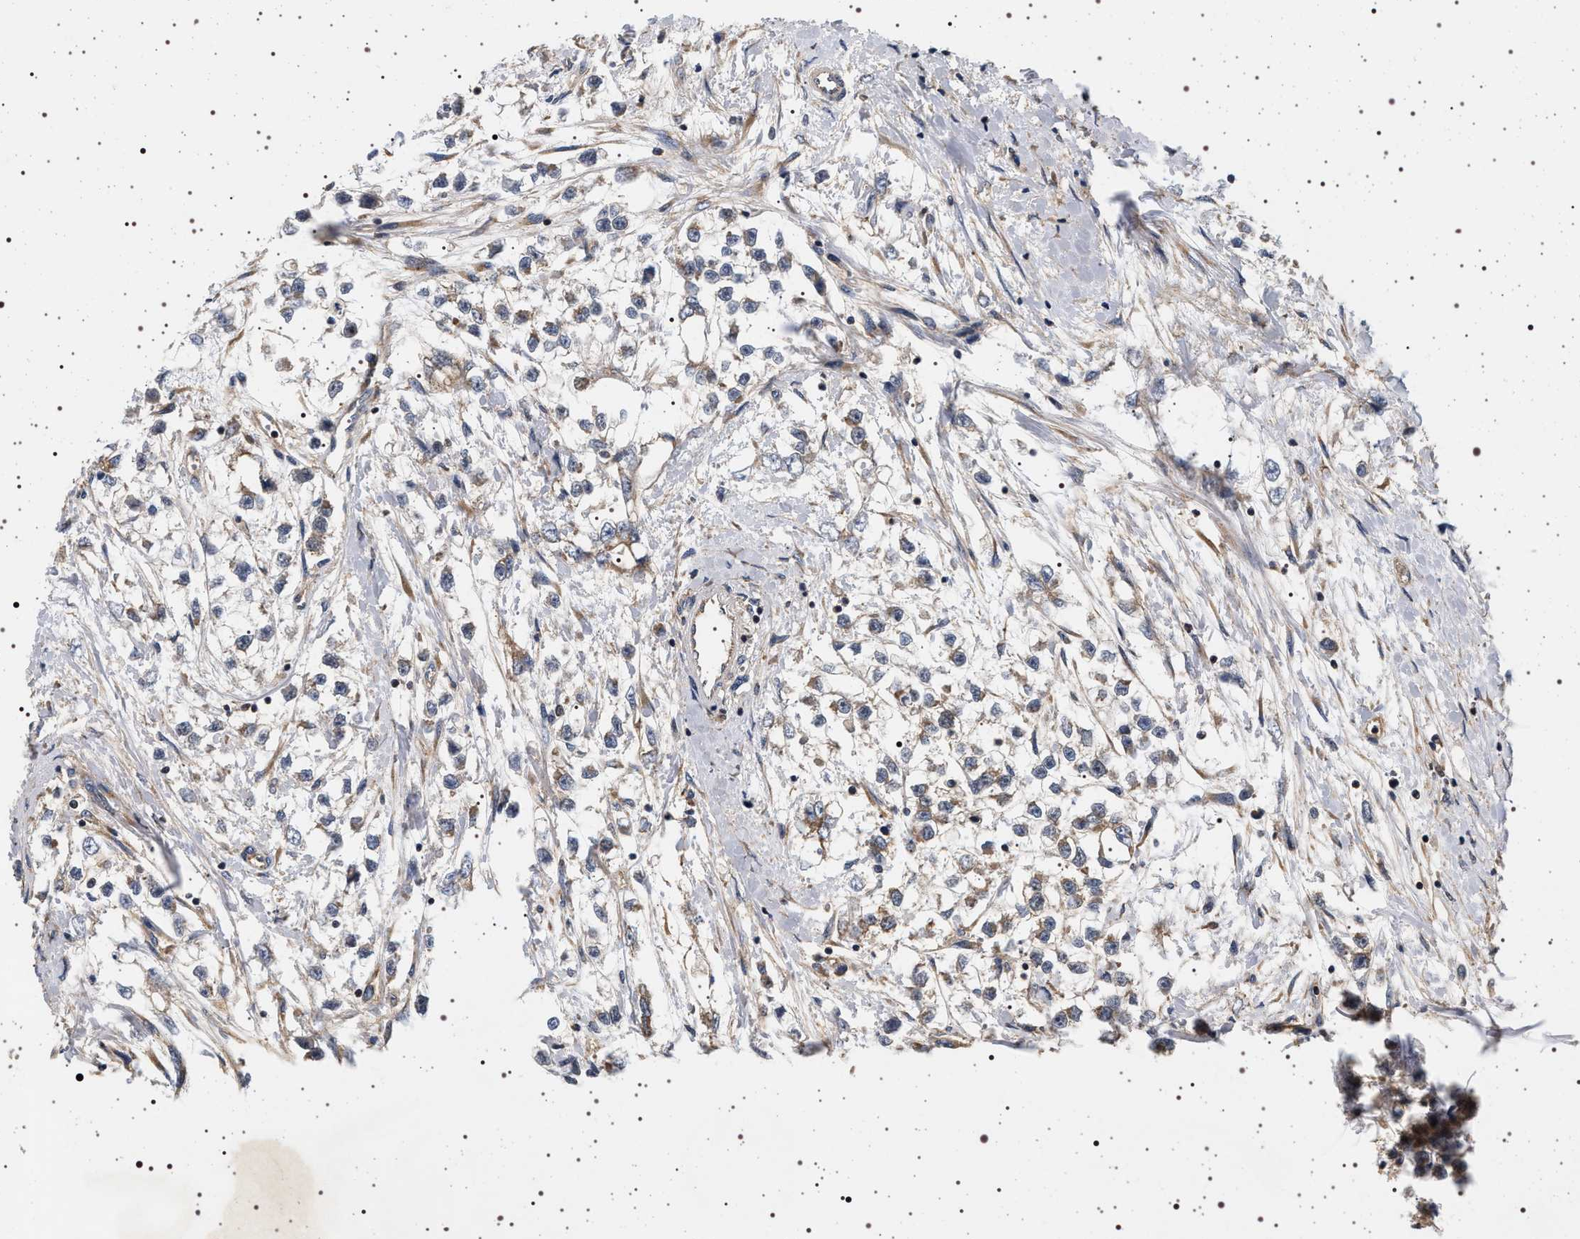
{"staining": {"intensity": "weak", "quantity": ">75%", "location": "cytoplasmic/membranous"}, "tissue": "testis cancer", "cell_type": "Tumor cells", "image_type": "cancer", "snomed": [{"axis": "morphology", "description": "Seminoma, NOS"}, {"axis": "morphology", "description": "Carcinoma, Embryonal, NOS"}, {"axis": "topography", "description": "Testis"}], "caption": "This micrograph demonstrates immunohistochemistry staining of human testis cancer, with low weak cytoplasmic/membranous staining in approximately >75% of tumor cells.", "gene": "DCBLD2", "patient": {"sex": "male", "age": 51}}